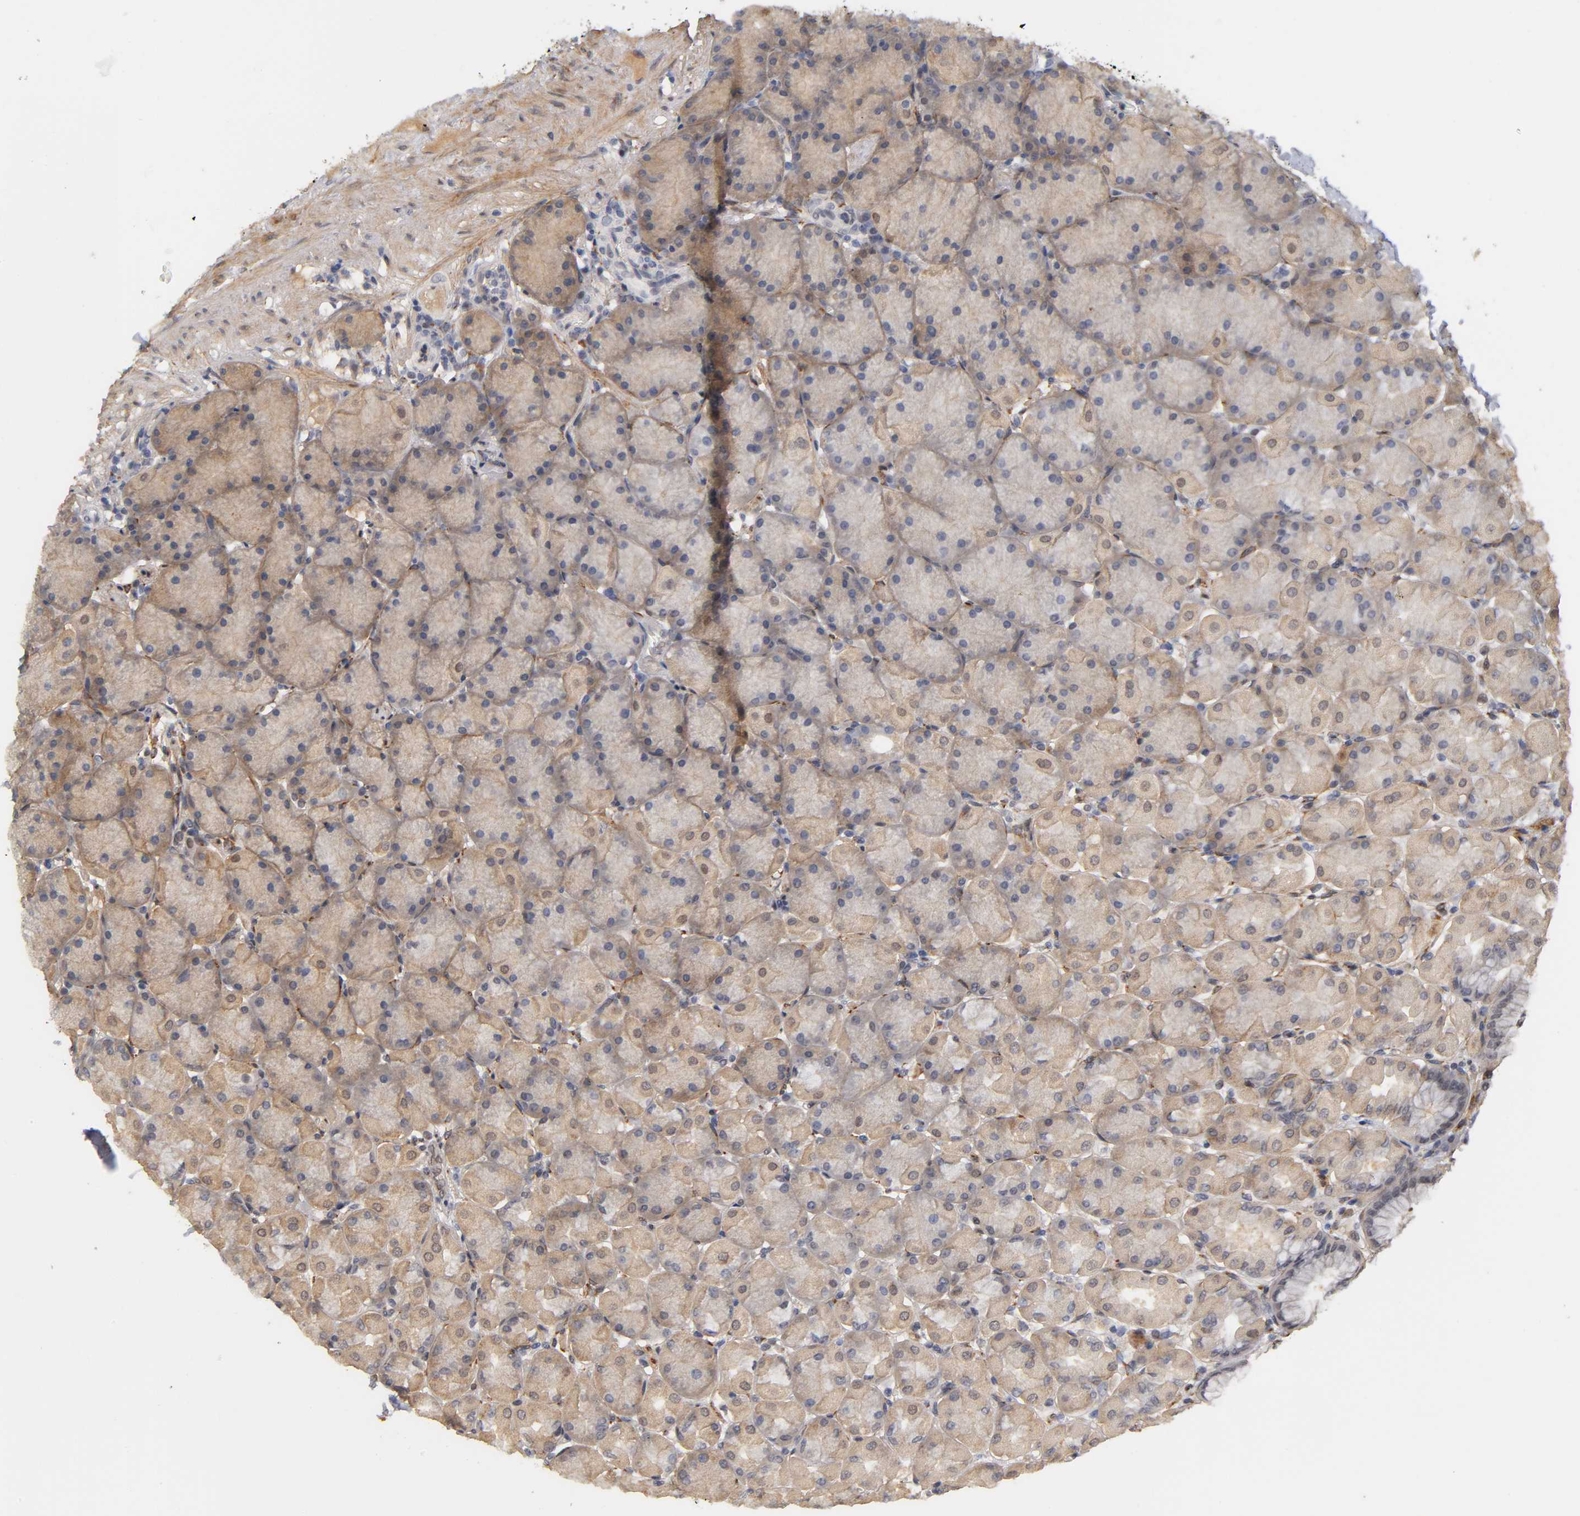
{"staining": {"intensity": "weak", "quantity": "25%-75%", "location": "cytoplasmic/membranous"}, "tissue": "stomach", "cell_type": "Glandular cells", "image_type": "normal", "snomed": [{"axis": "morphology", "description": "Normal tissue, NOS"}, {"axis": "topography", "description": "Stomach, upper"}], "caption": "This histopathology image demonstrates immunohistochemistry staining of normal stomach, with low weak cytoplasmic/membranous positivity in about 25%-75% of glandular cells.", "gene": "LAMB1", "patient": {"sex": "female", "age": 56}}